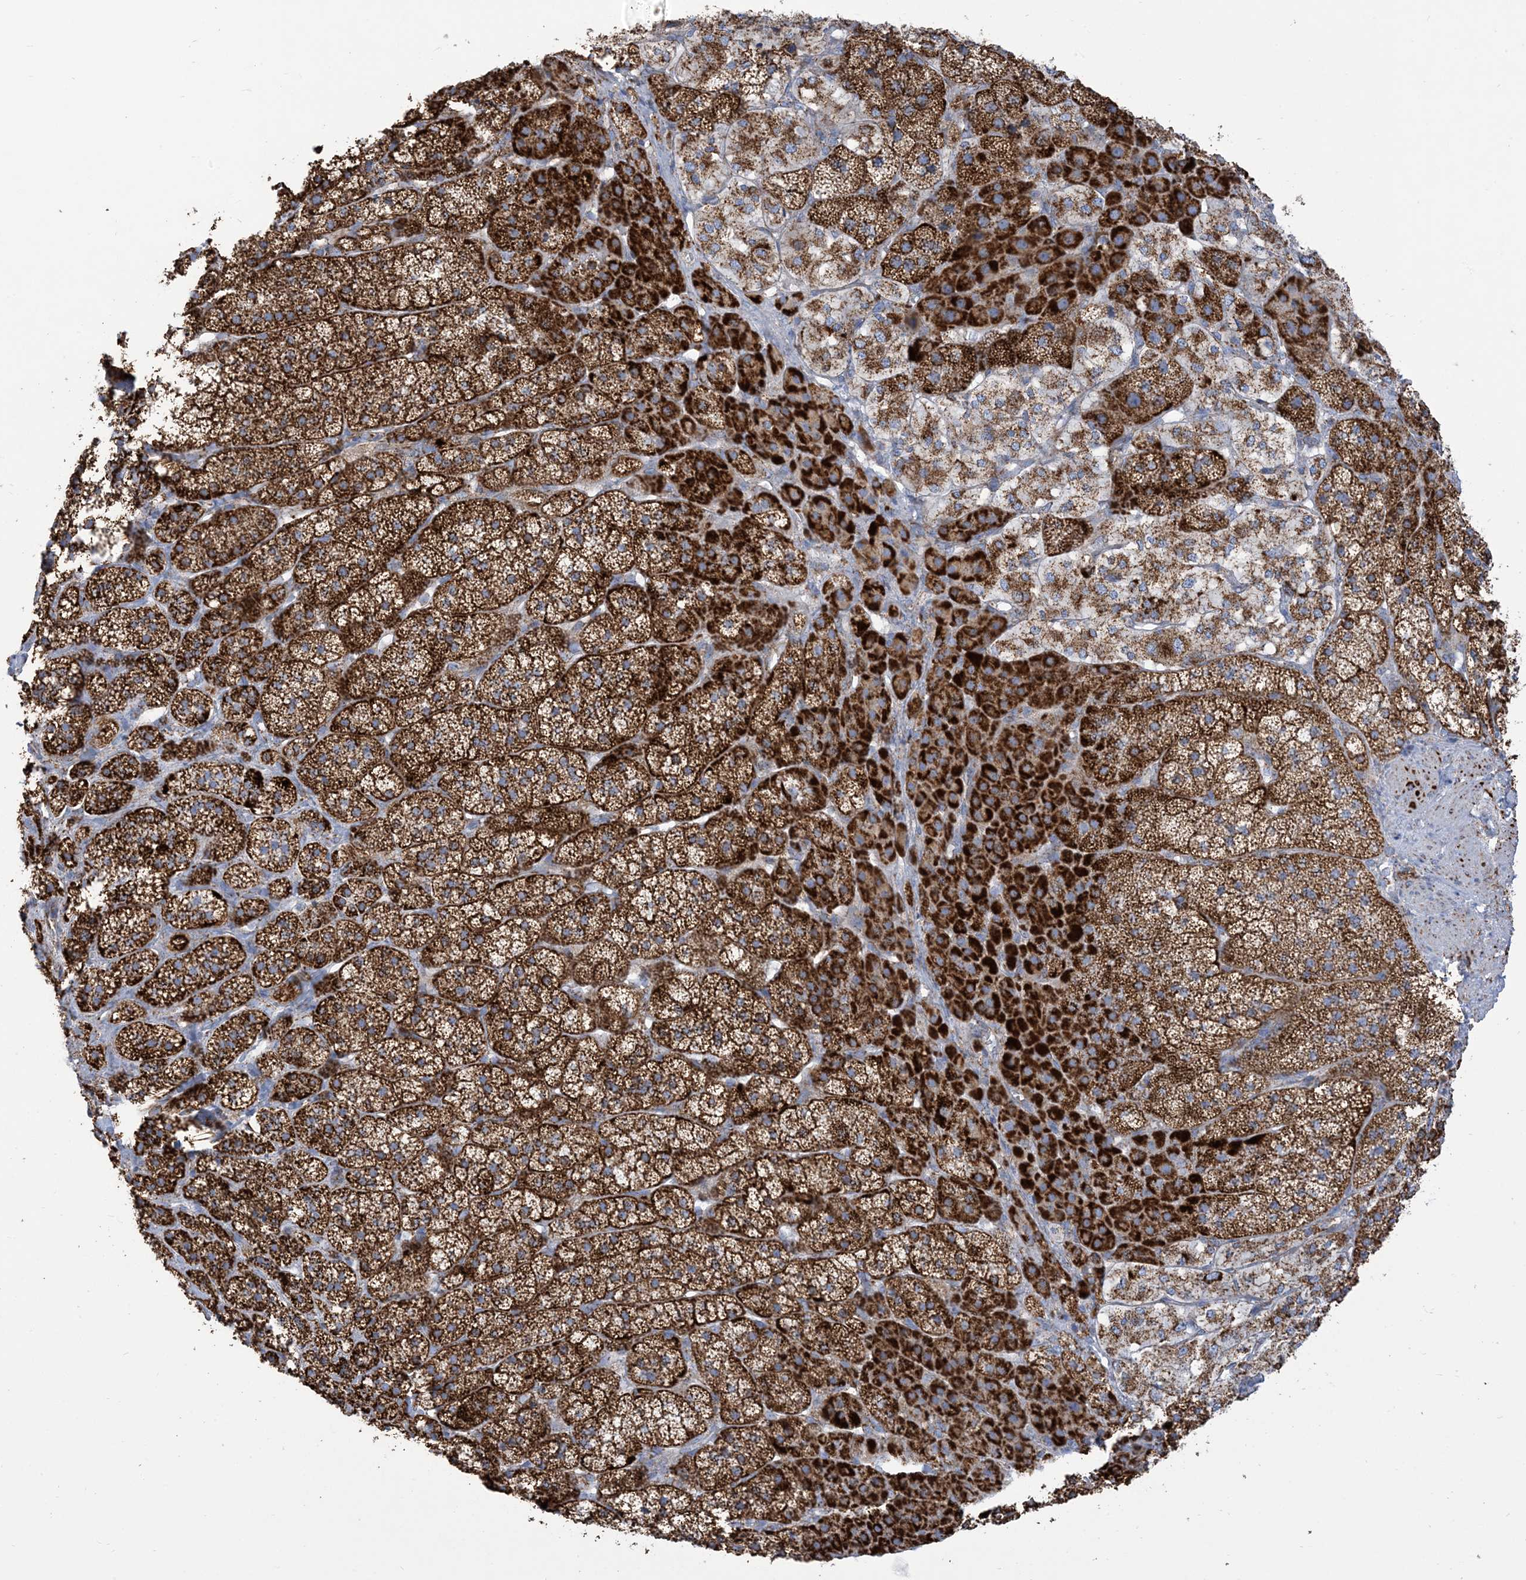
{"staining": {"intensity": "strong", "quantity": ">75%", "location": "cytoplasmic/membranous"}, "tissue": "adrenal gland", "cell_type": "Glandular cells", "image_type": "normal", "snomed": [{"axis": "morphology", "description": "Normal tissue, NOS"}, {"axis": "topography", "description": "Adrenal gland"}], "caption": "Protein staining of normal adrenal gland shows strong cytoplasmic/membranous staining in approximately >75% of glandular cells. The staining was performed using DAB, with brown indicating positive protein expression. Nuclei are stained blue with hematoxylin.", "gene": "SAMM50", "patient": {"sex": "female", "age": 44}}